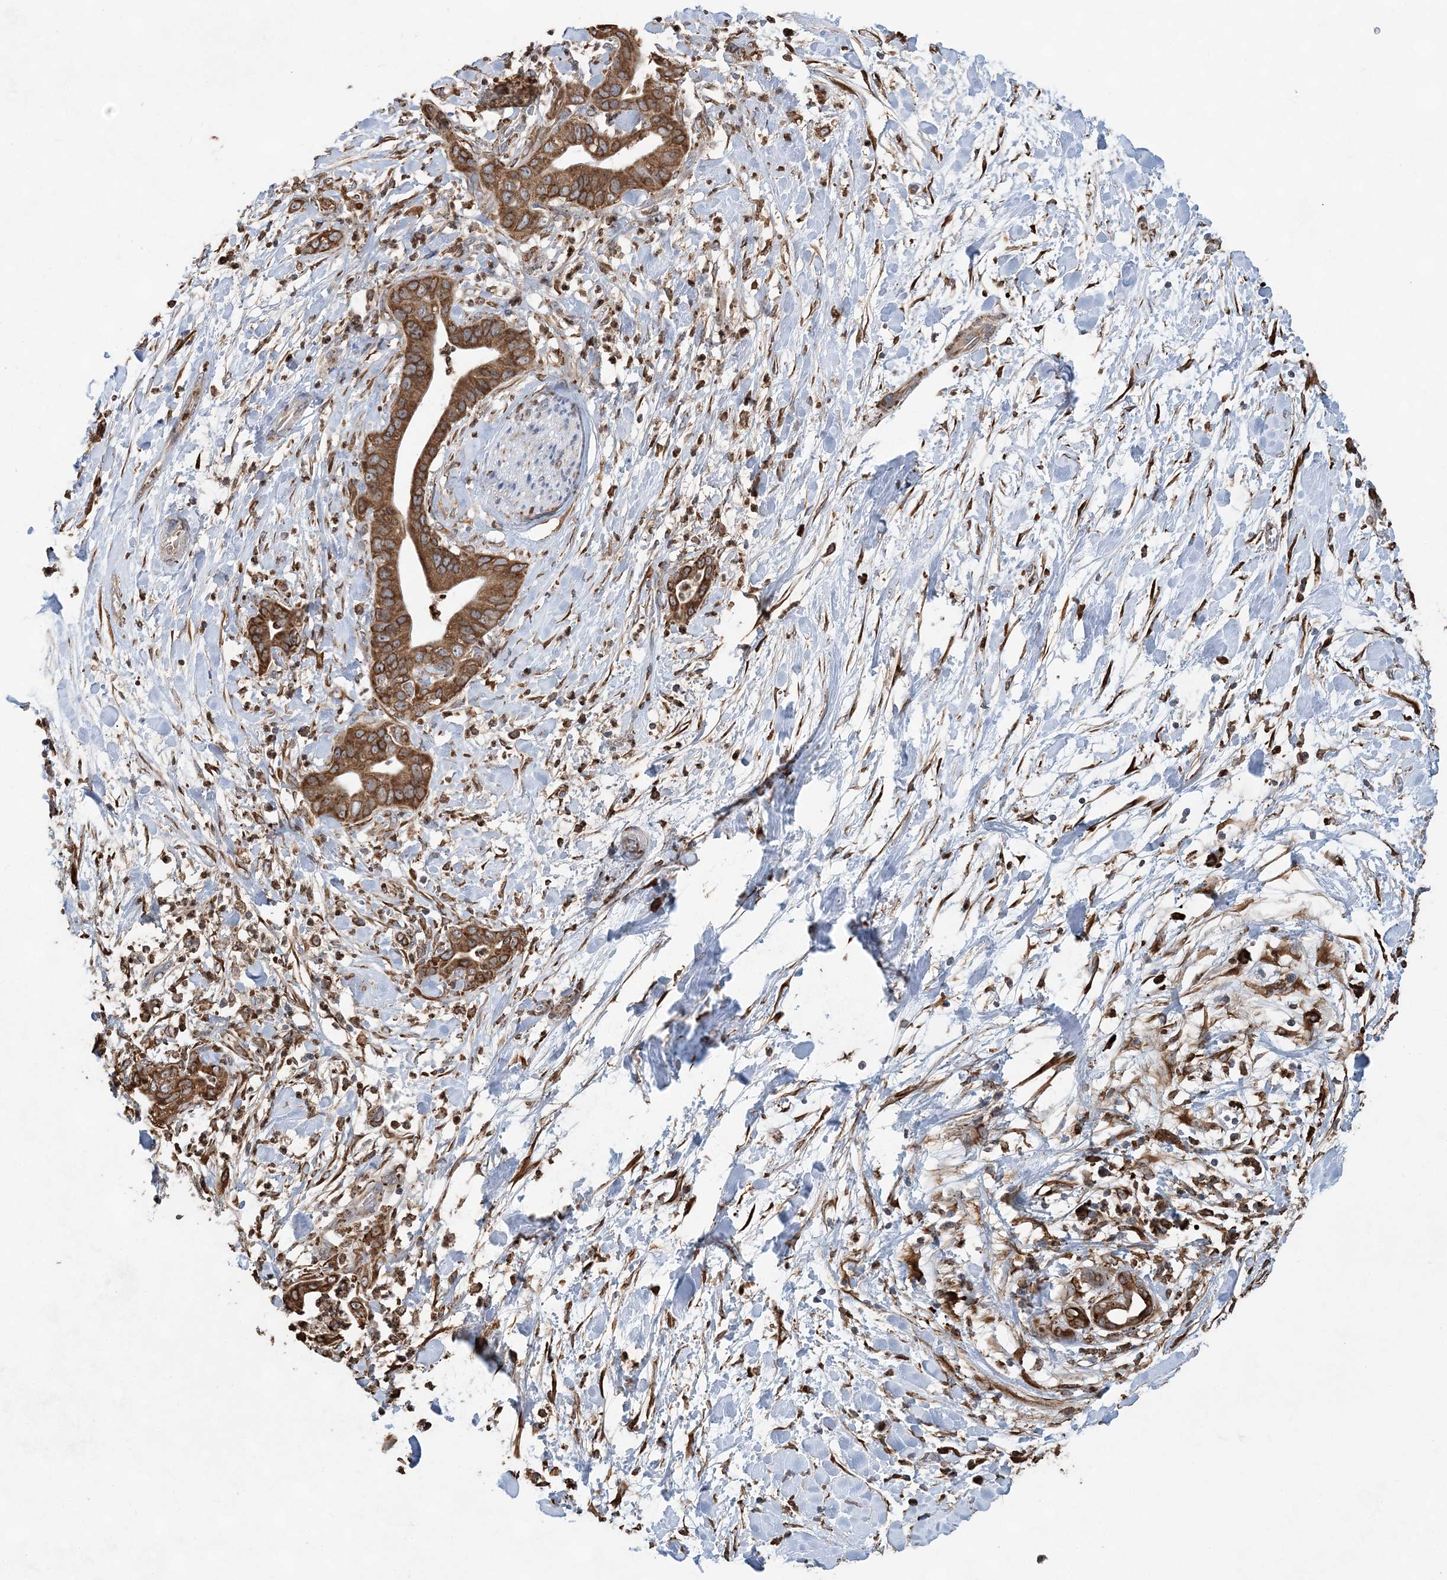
{"staining": {"intensity": "strong", "quantity": ">75%", "location": "cytoplasmic/membranous"}, "tissue": "pancreatic cancer", "cell_type": "Tumor cells", "image_type": "cancer", "snomed": [{"axis": "morphology", "description": "Adenocarcinoma, NOS"}, {"axis": "topography", "description": "Pancreas"}], "caption": "Tumor cells display high levels of strong cytoplasmic/membranous expression in about >75% of cells in pancreatic cancer.", "gene": "WDR12", "patient": {"sex": "female", "age": 78}}